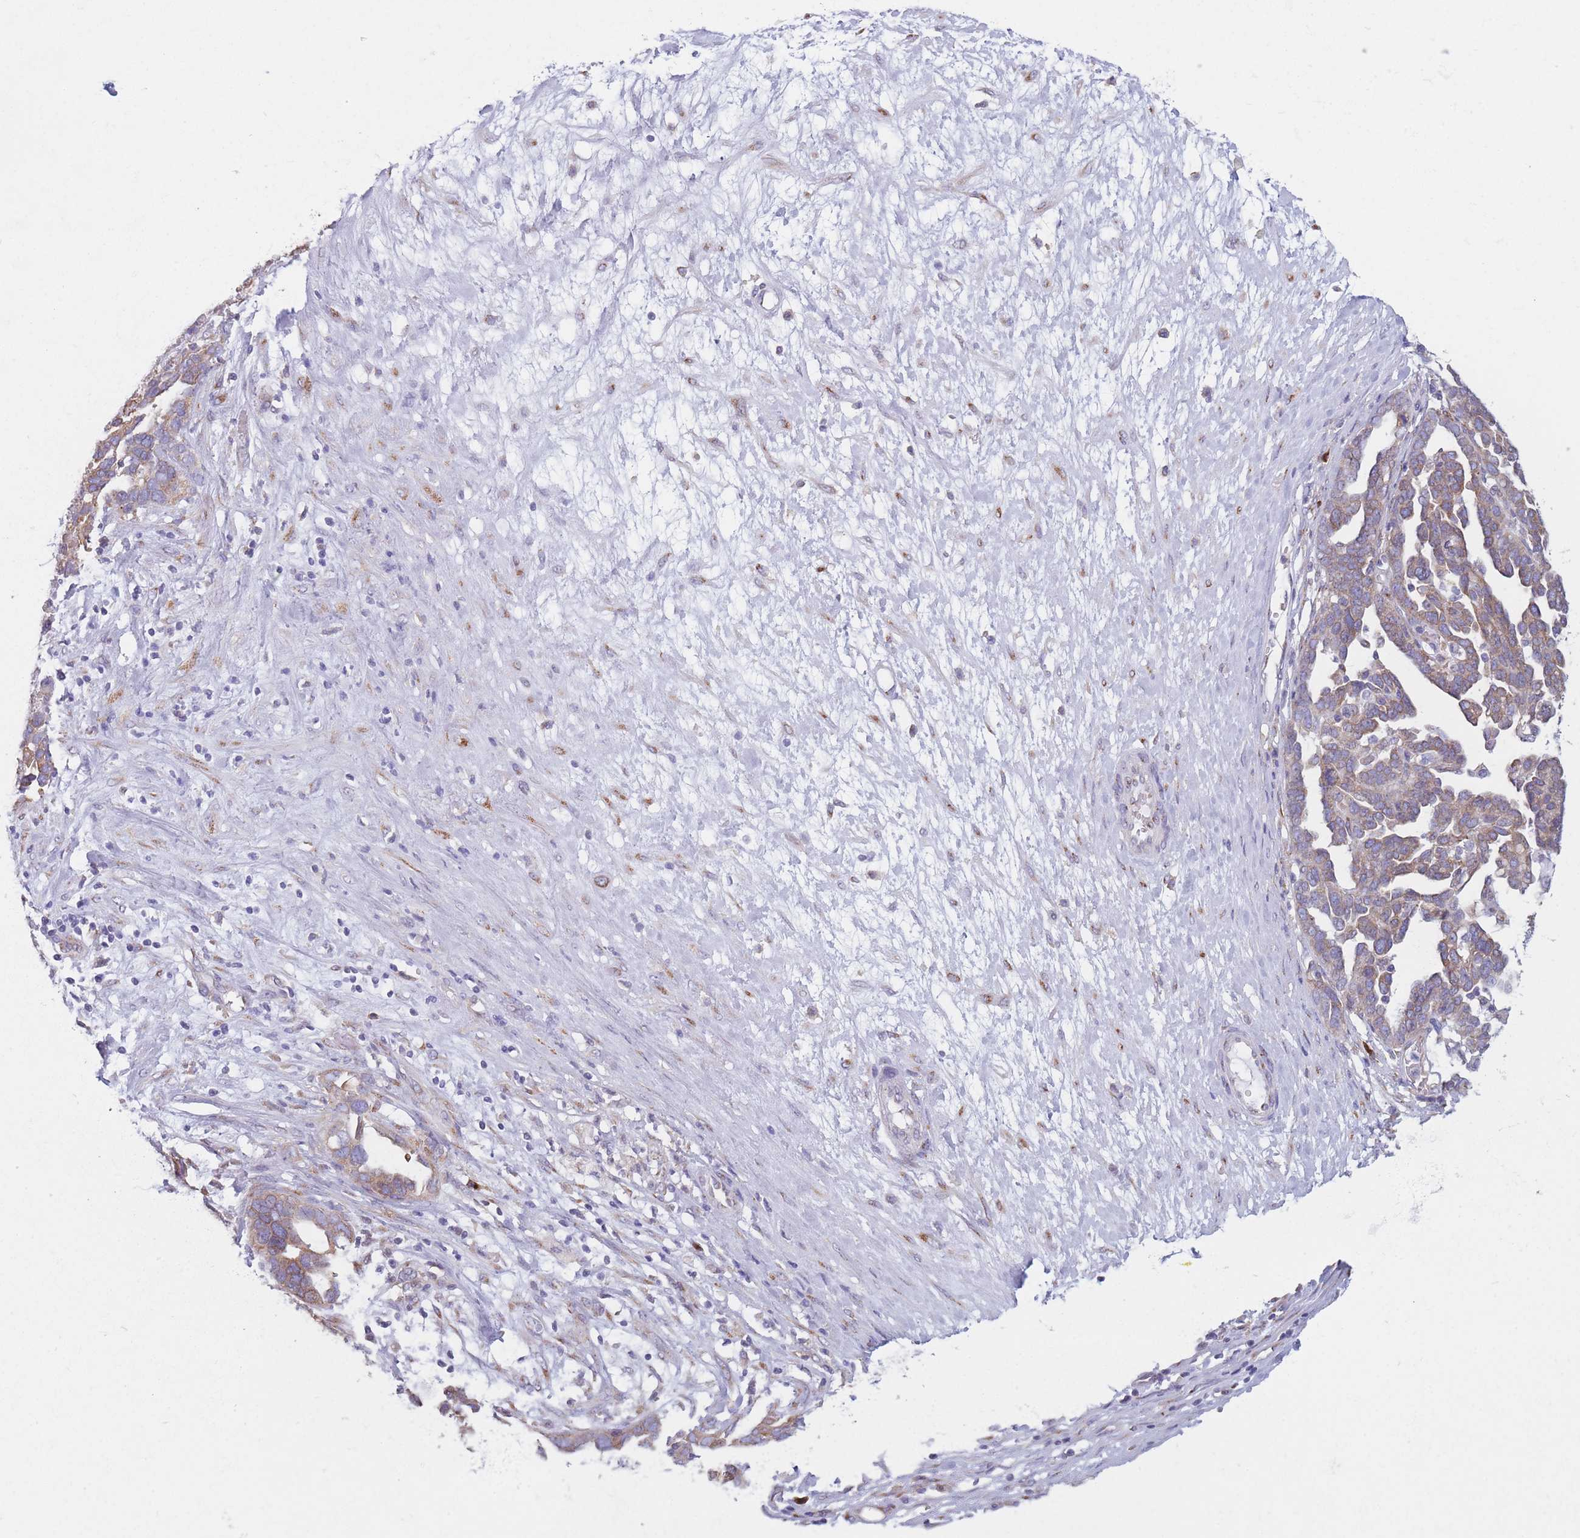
{"staining": {"intensity": "moderate", "quantity": ">75%", "location": "cytoplasmic/membranous"}, "tissue": "ovarian cancer", "cell_type": "Tumor cells", "image_type": "cancer", "snomed": [{"axis": "morphology", "description": "Cystadenocarcinoma, serous, NOS"}, {"axis": "topography", "description": "Ovary"}], "caption": "A medium amount of moderate cytoplasmic/membranous staining is present in approximately >75% of tumor cells in ovarian cancer tissue.", "gene": "MRPL30", "patient": {"sex": "female", "age": 54}}